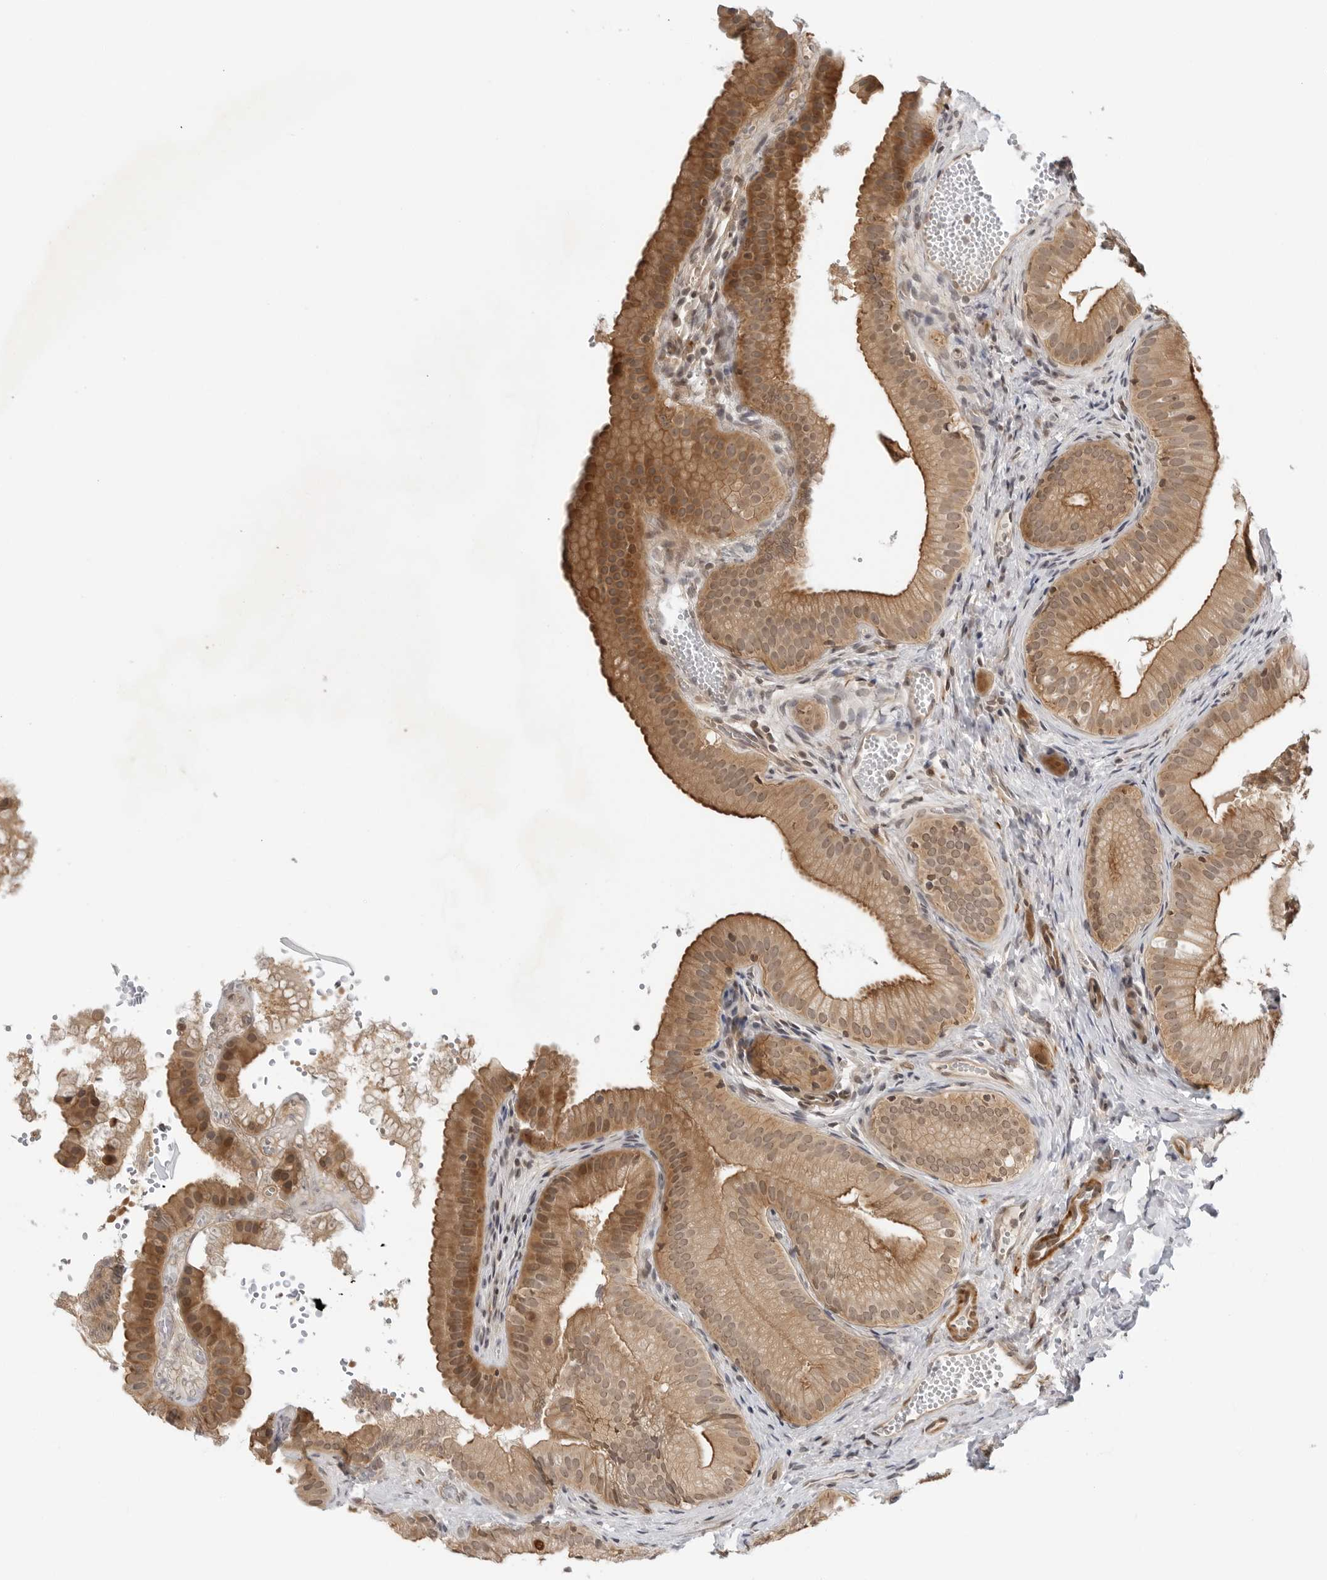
{"staining": {"intensity": "moderate", "quantity": ">75%", "location": "cytoplasmic/membranous,nuclear"}, "tissue": "gallbladder", "cell_type": "Glandular cells", "image_type": "normal", "snomed": [{"axis": "morphology", "description": "Normal tissue, NOS"}, {"axis": "topography", "description": "Gallbladder"}], "caption": "Approximately >75% of glandular cells in benign human gallbladder display moderate cytoplasmic/membranous,nuclear protein positivity as visualized by brown immunohistochemical staining.", "gene": "MAP2K5", "patient": {"sex": "female", "age": 30}}